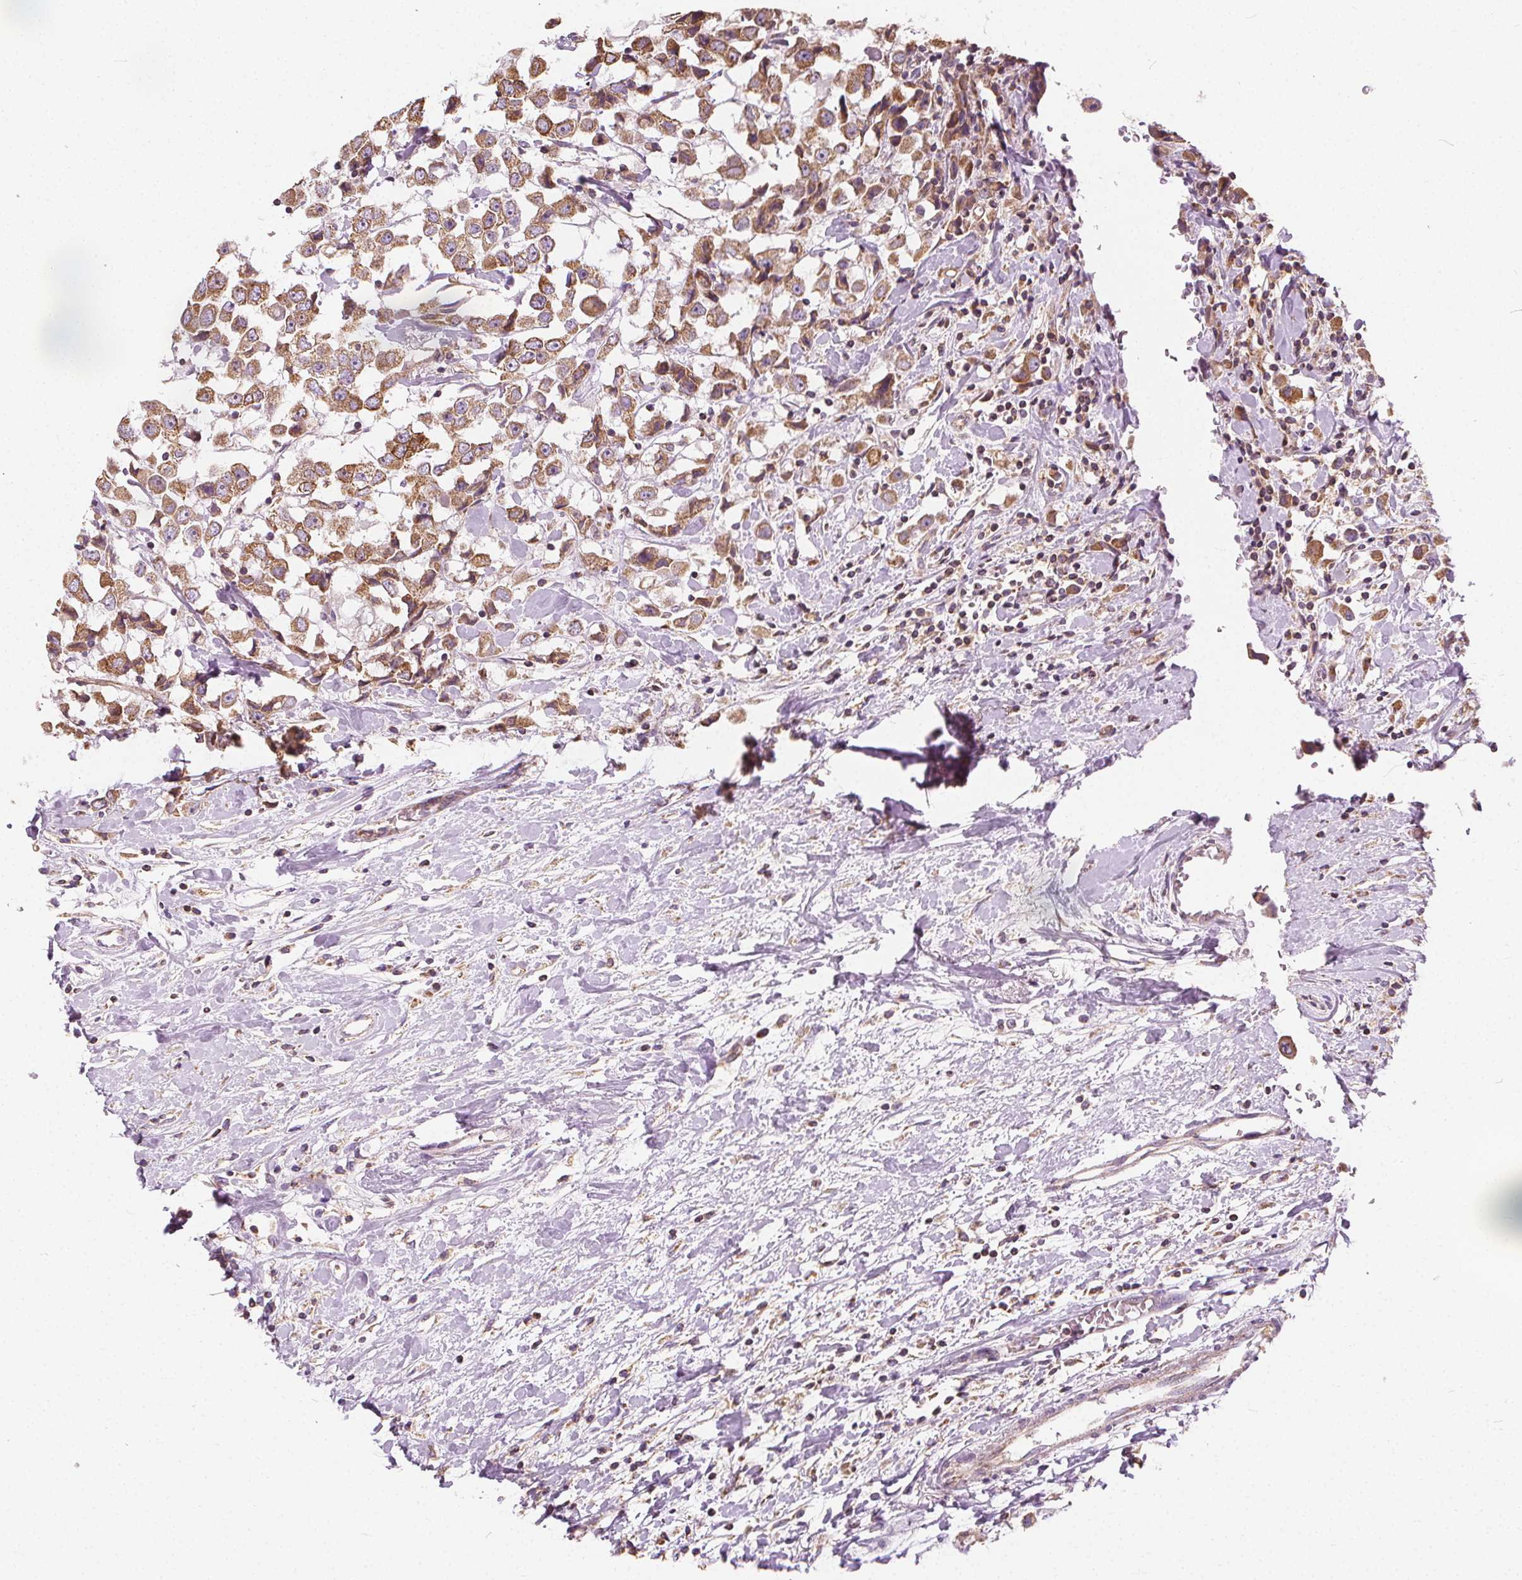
{"staining": {"intensity": "moderate", "quantity": ">75%", "location": "cytoplasmic/membranous"}, "tissue": "breast cancer", "cell_type": "Tumor cells", "image_type": "cancer", "snomed": [{"axis": "morphology", "description": "Duct carcinoma"}, {"axis": "topography", "description": "Breast"}], "caption": "DAB (3,3'-diaminobenzidine) immunohistochemical staining of human breast cancer reveals moderate cytoplasmic/membranous protein staining in approximately >75% of tumor cells. (DAB = brown stain, brightfield microscopy at high magnification).", "gene": "RAB20", "patient": {"sex": "female", "age": 61}}